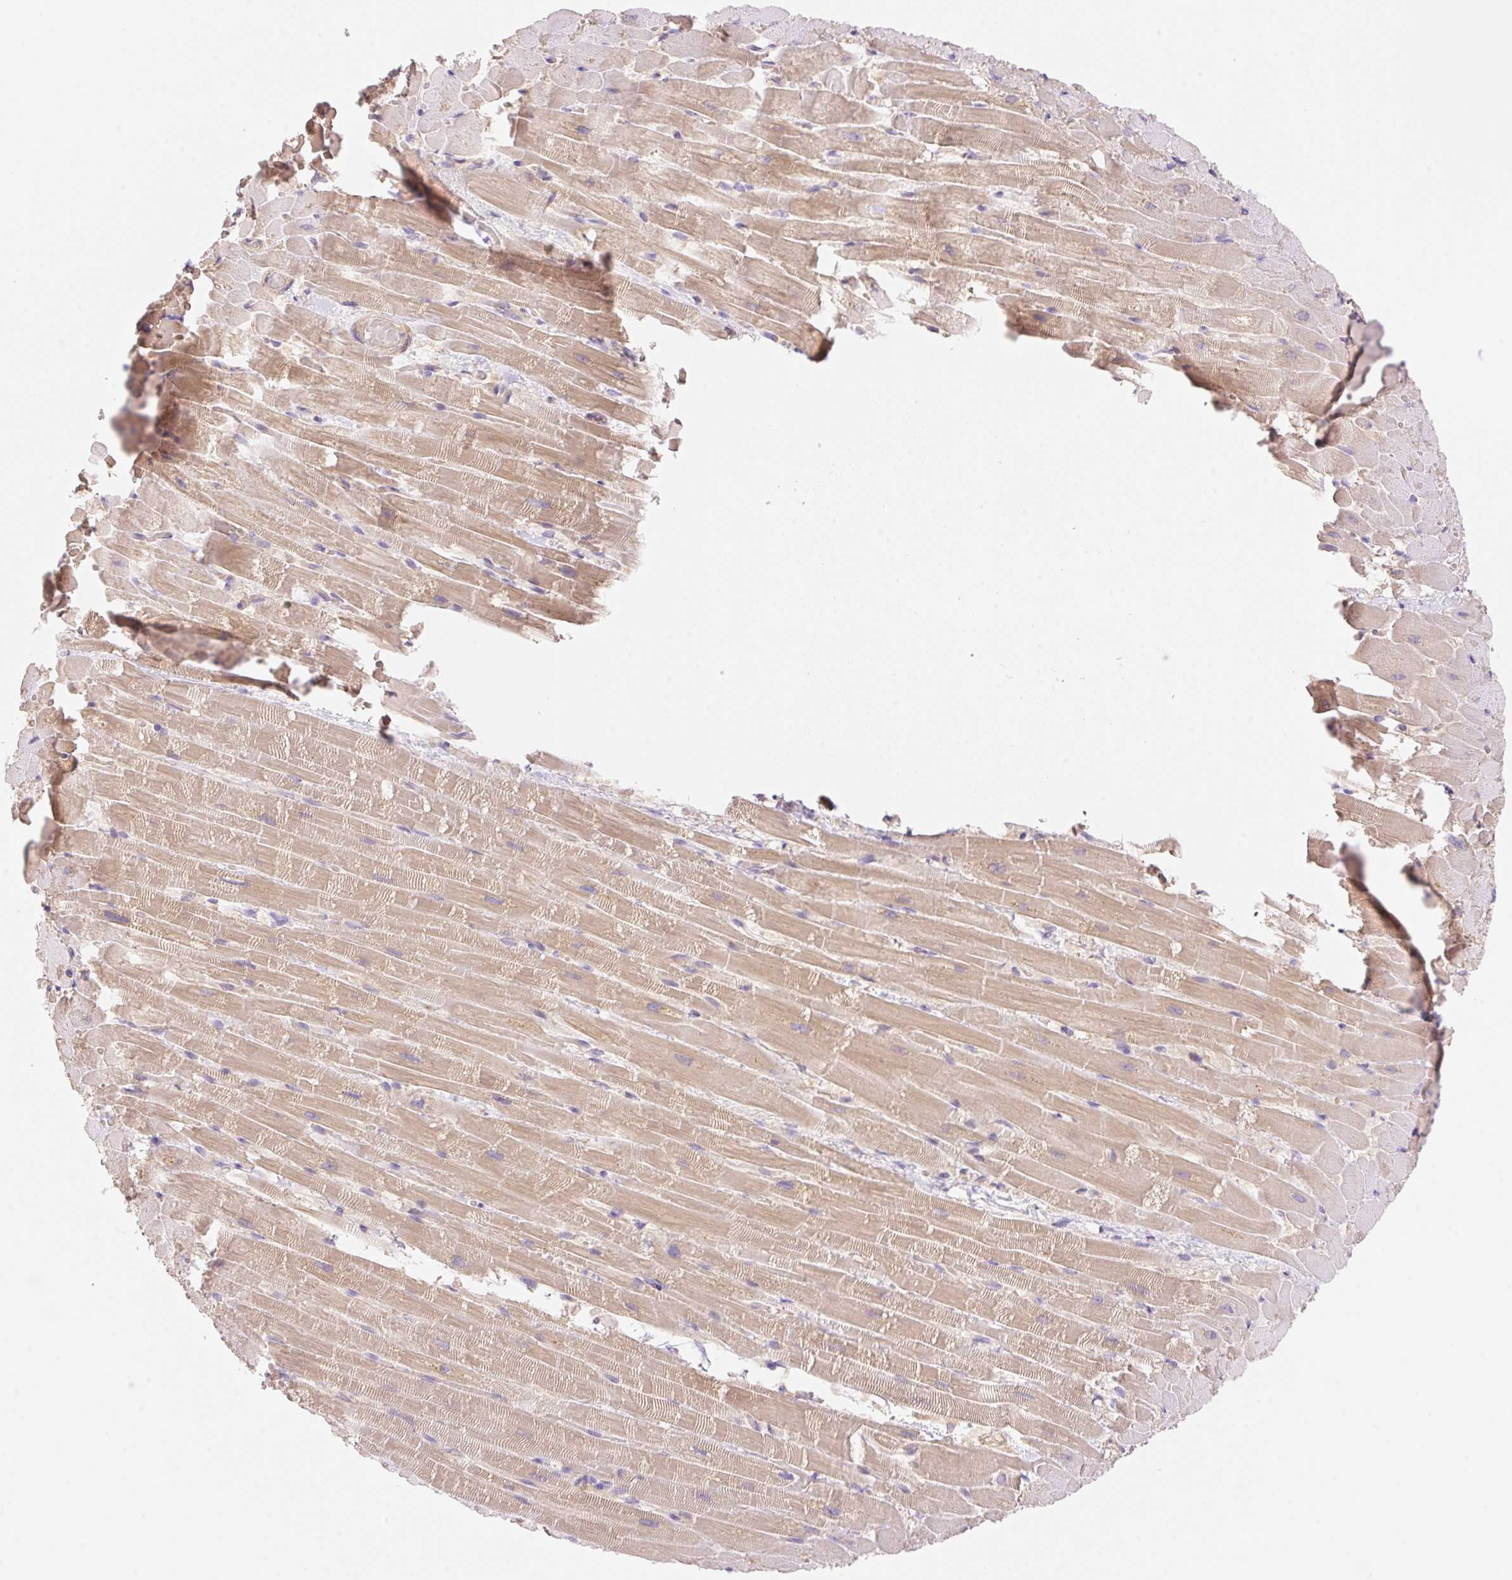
{"staining": {"intensity": "moderate", "quantity": ">75%", "location": "cytoplasmic/membranous"}, "tissue": "heart muscle", "cell_type": "Cardiomyocytes", "image_type": "normal", "snomed": [{"axis": "morphology", "description": "Normal tissue, NOS"}, {"axis": "topography", "description": "Heart"}], "caption": "A photomicrograph of human heart muscle stained for a protein shows moderate cytoplasmic/membranous brown staining in cardiomyocytes. The protein is shown in brown color, while the nuclei are stained blue.", "gene": "DENND5A", "patient": {"sex": "male", "age": 37}}